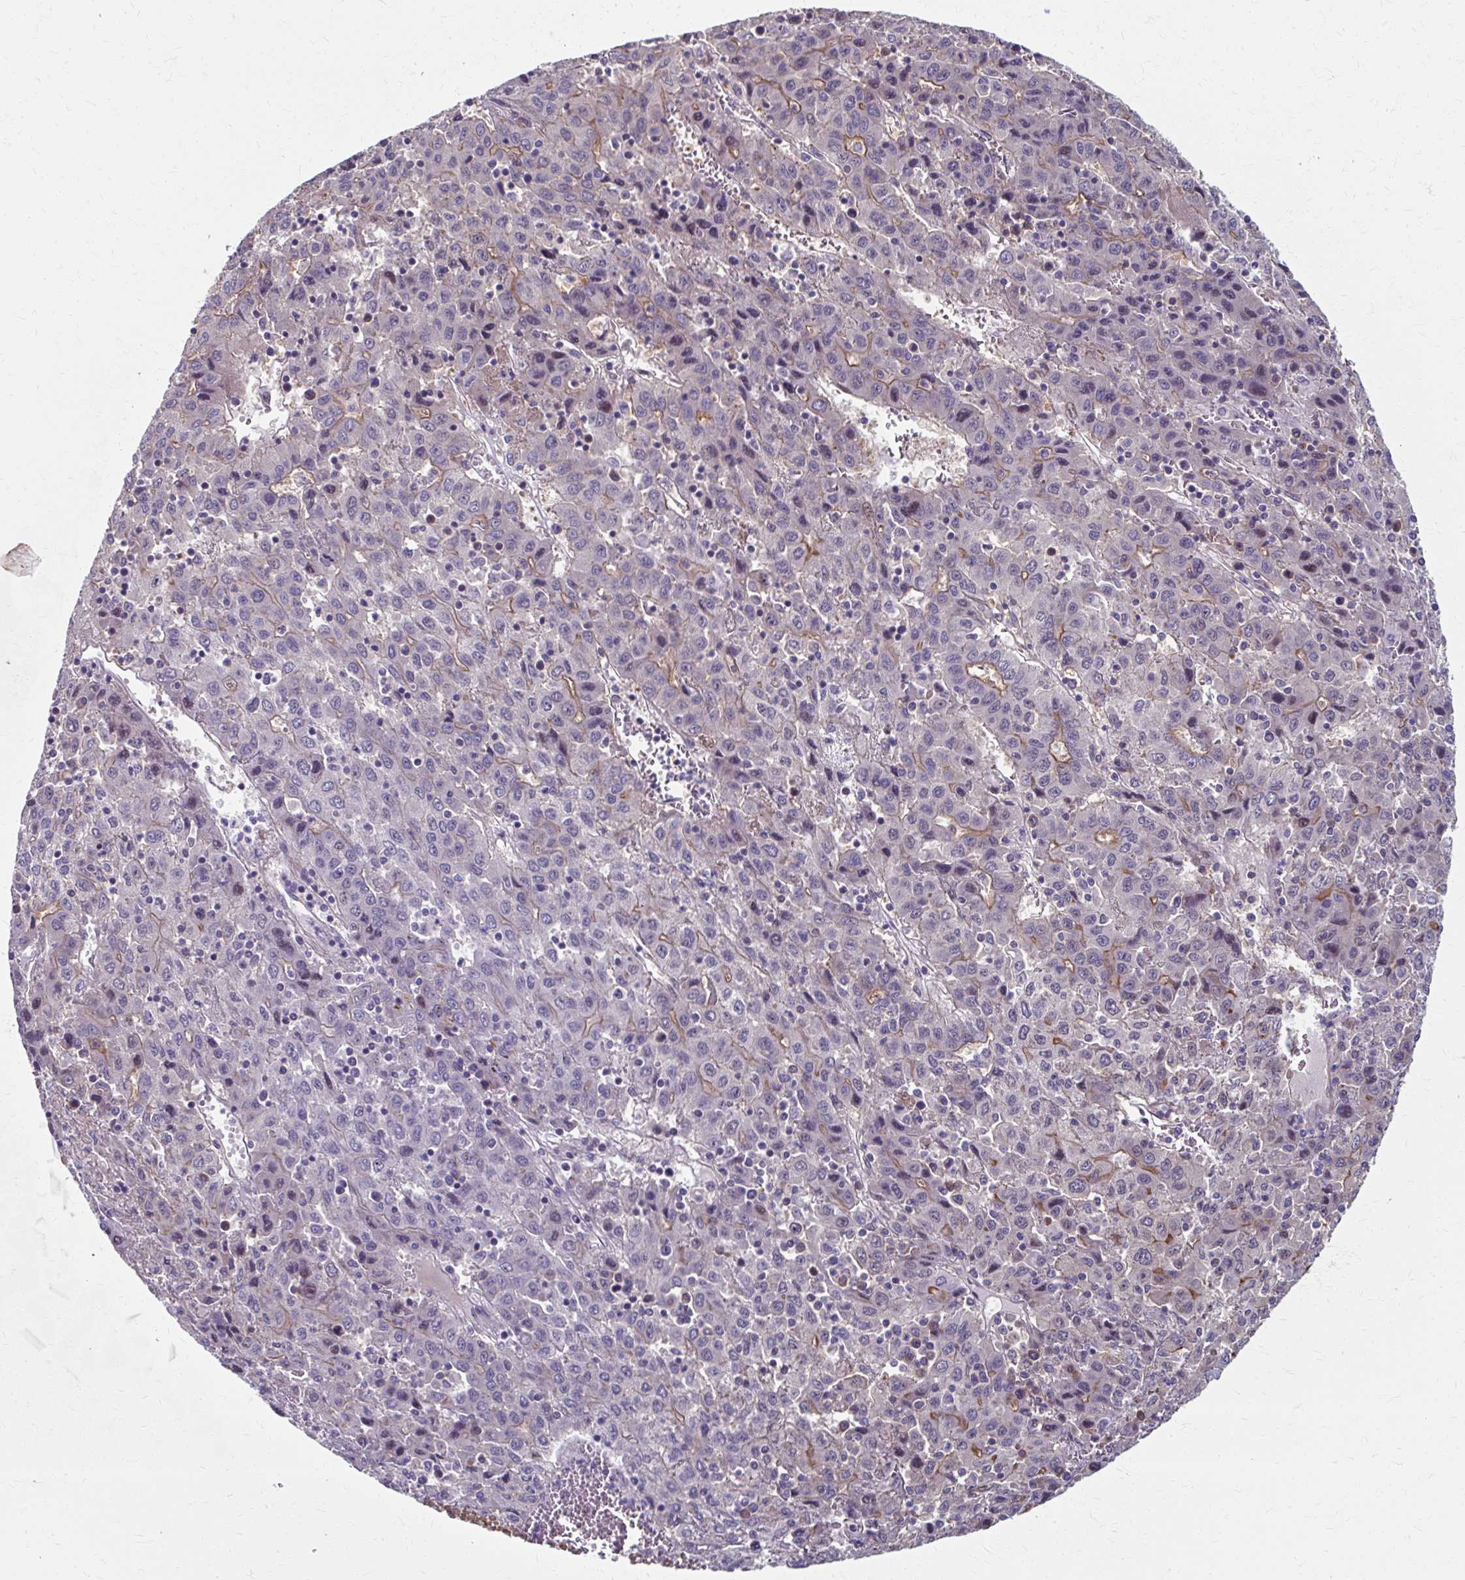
{"staining": {"intensity": "moderate", "quantity": "<25%", "location": "cytoplasmic/membranous"}, "tissue": "liver cancer", "cell_type": "Tumor cells", "image_type": "cancer", "snomed": [{"axis": "morphology", "description": "Carcinoma, Hepatocellular, NOS"}, {"axis": "topography", "description": "Liver"}], "caption": "A brown stain highlights moderate cytoplasmic/membranous expression of a protein in liver cancer (hepatocellular carcinoma) tumor cells.", "gene": "ZNF555", "patient": {"sex": "female", "age": 53}}